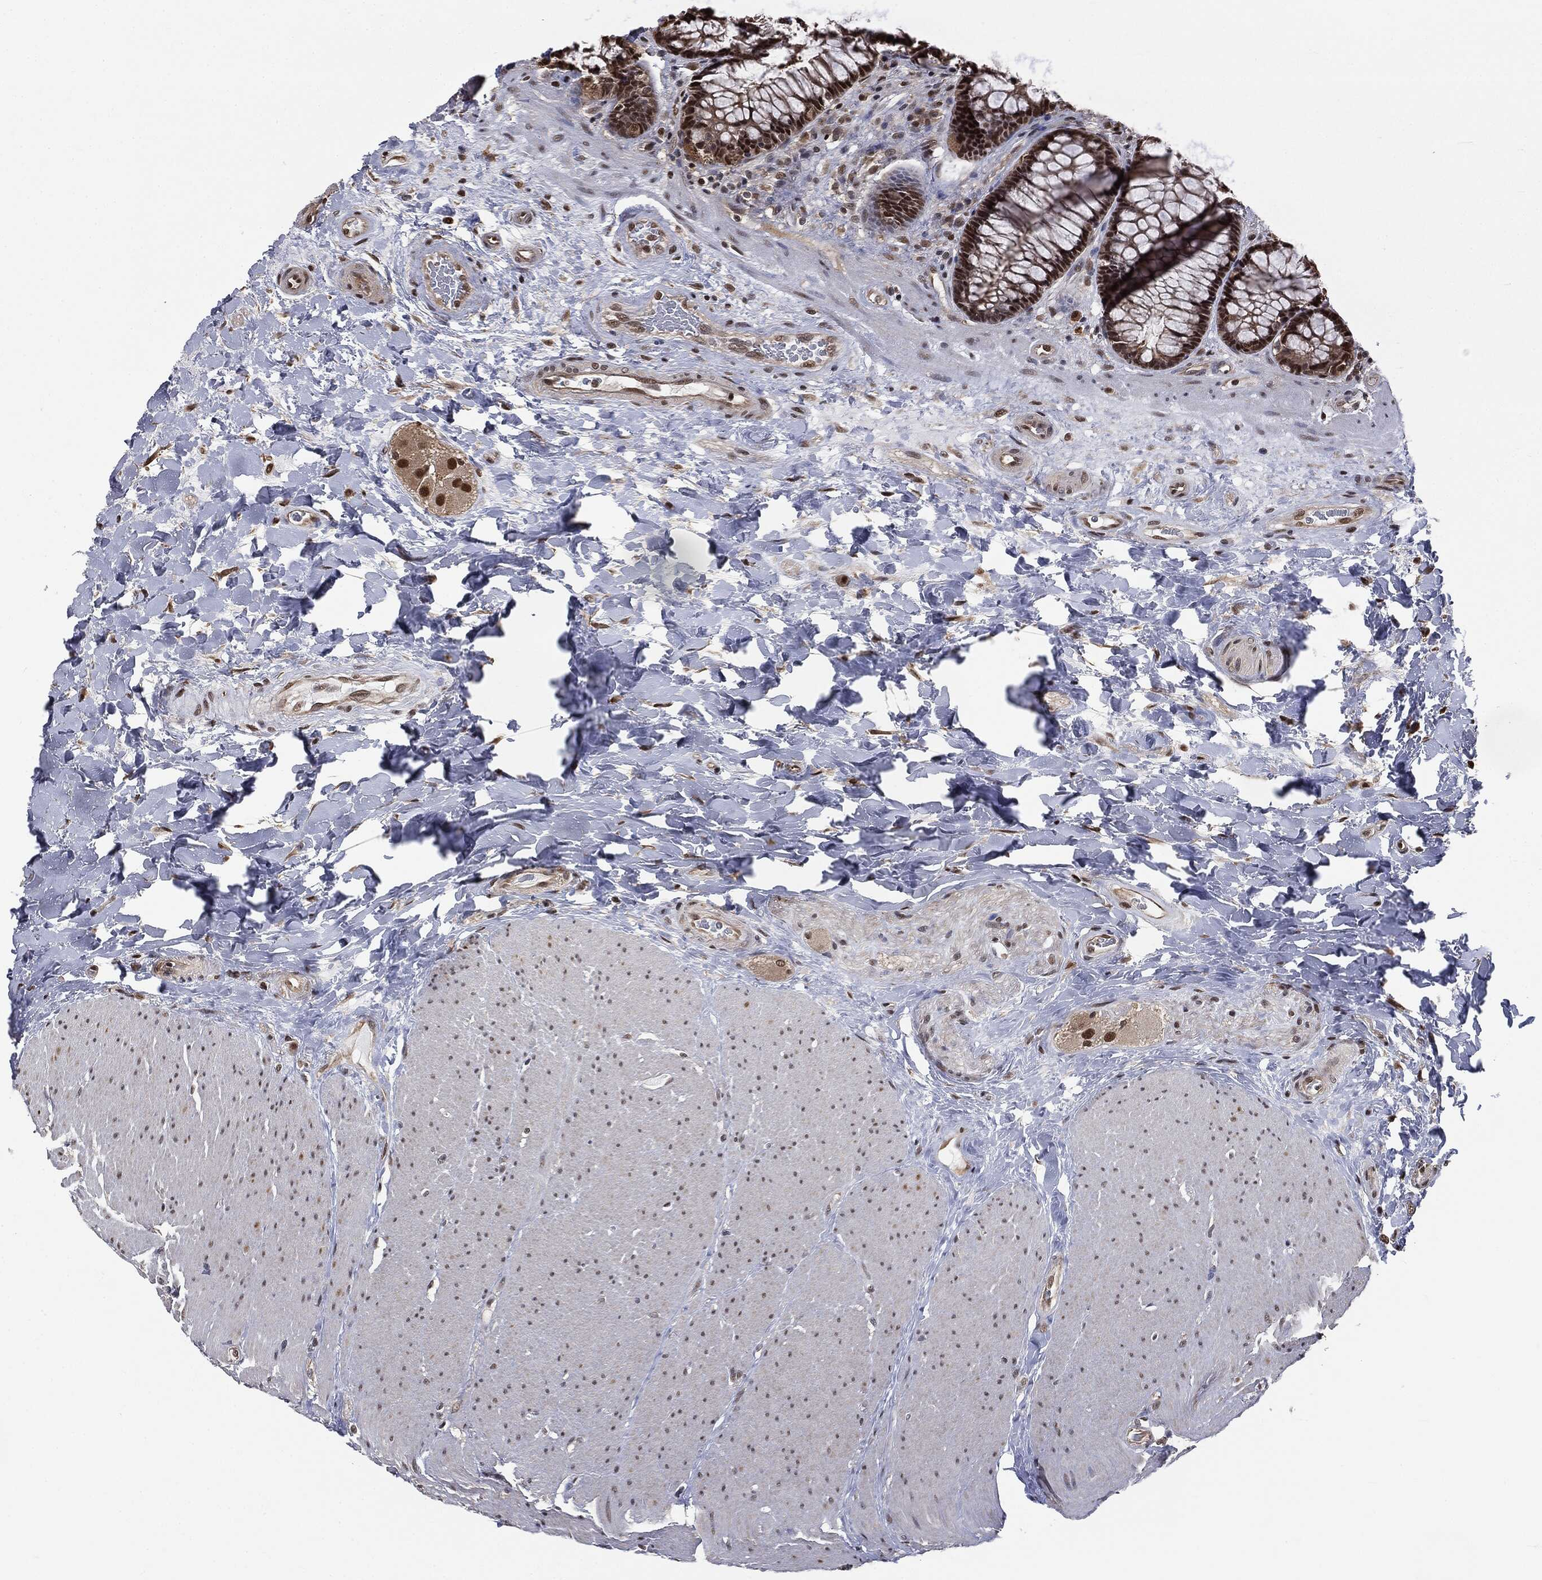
{"staining": {"intensity": "strong", "quantity": ">75%", "location": "nuclear"}, "tissue": "rectum", "cell_type": "Glandular cells", "image_type": "normal", "snomed": [{"axis": "morphology", "description": "Normal tissue, NOS"}, {"axis": "topography", "description": "Rectum"}], "caption": "DAB immunohistochemical staining of normal human rectum demonstrates strong nuclear protein staining in about >75% of glandular cells.", "gene": "SHLD2", "patient": {"sex": "female", "age": 58}}